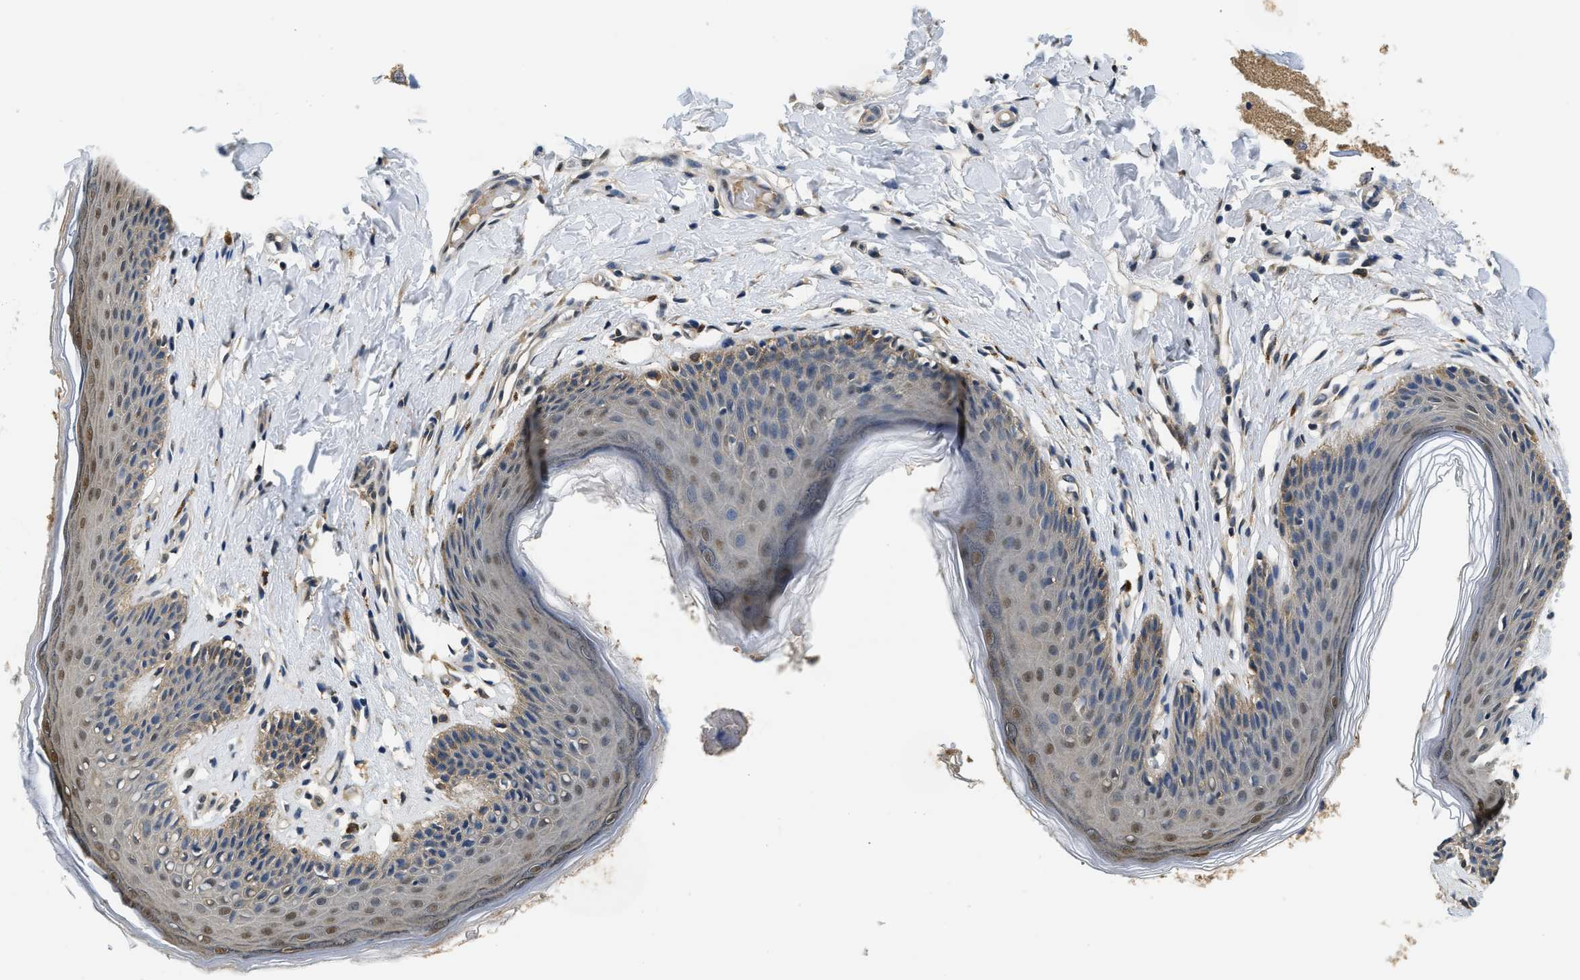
{"staining": {"intensity": "weak", "quantity": ">75%", "location": "cytoplasmic/membranous"}, "tissue": "skin", "cell_type": "Epidermal cells", "image_type": "normal", "snomed": [{"axis": "morphology", "description": "Normal tissue, NOS"}, {"axis": "topography", "description": "Vulva"}], "caption": "Immunohistochemical staining of unremarkable human skin exhibits >75% levels of weak cytoplasmic/membranous protein expression in about >75% of epidermal cells.", "gene": "BCL7C", "patient": {"sex": "female", "age": 66}}